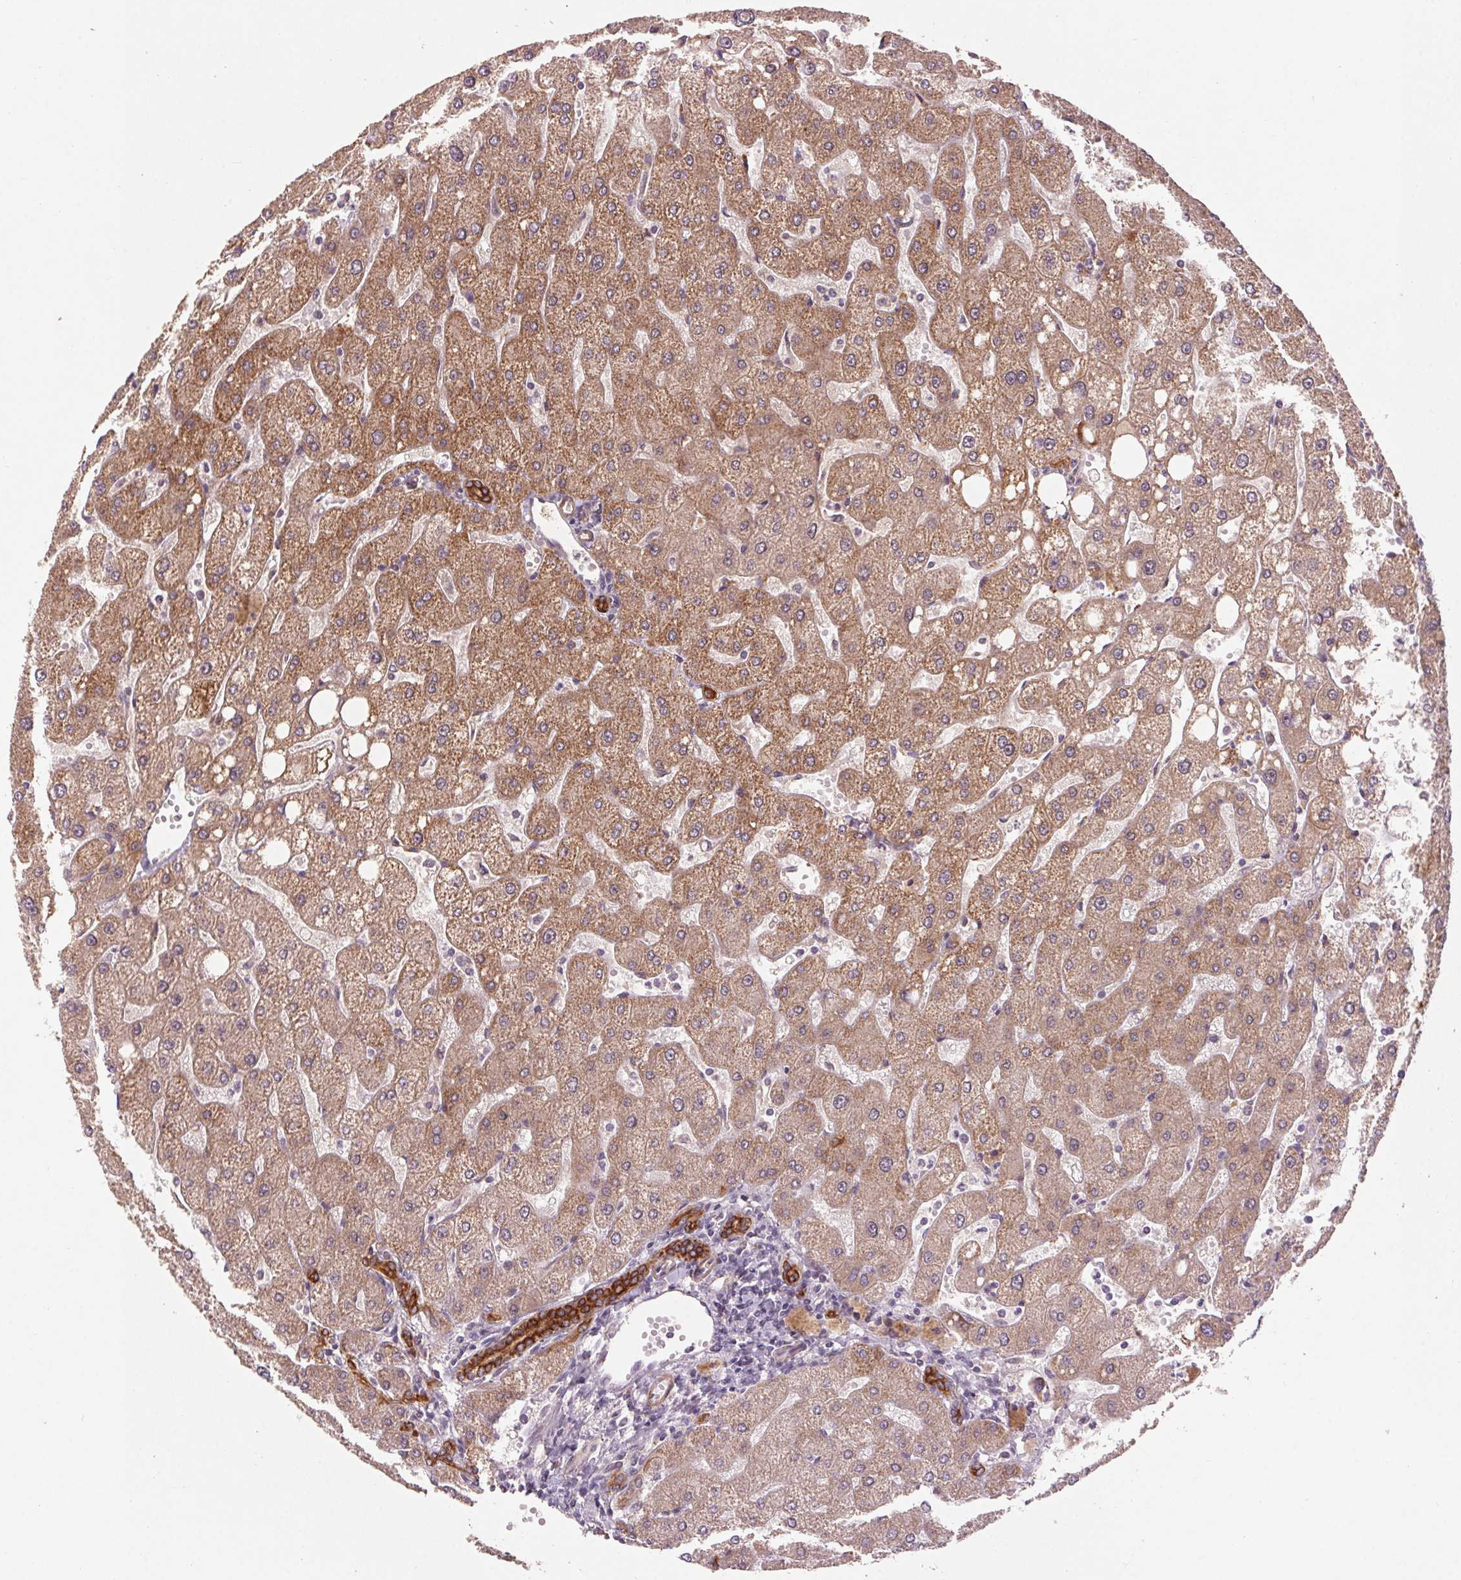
{"staining": {"intensity": "strong", "quantity": ">75%", "location": "cytoplasmic/membranous"}, "tissue": "liver", "cell_type": "Cholangiocytes", "image_type": "normal", "snomed": [{"axis": "morphology", "description": "Normal tissue, NOS"}, {"axis": "topography", "description": "Liver"}], "caption": "This image shows immunohistochemistry staining of benign human liver, with high strong cytoplasmic/membranous positivity in about >75% of cholangiocytes.", "gene": "SMLR1", "patient": {"sex": "male", "age": 67}}